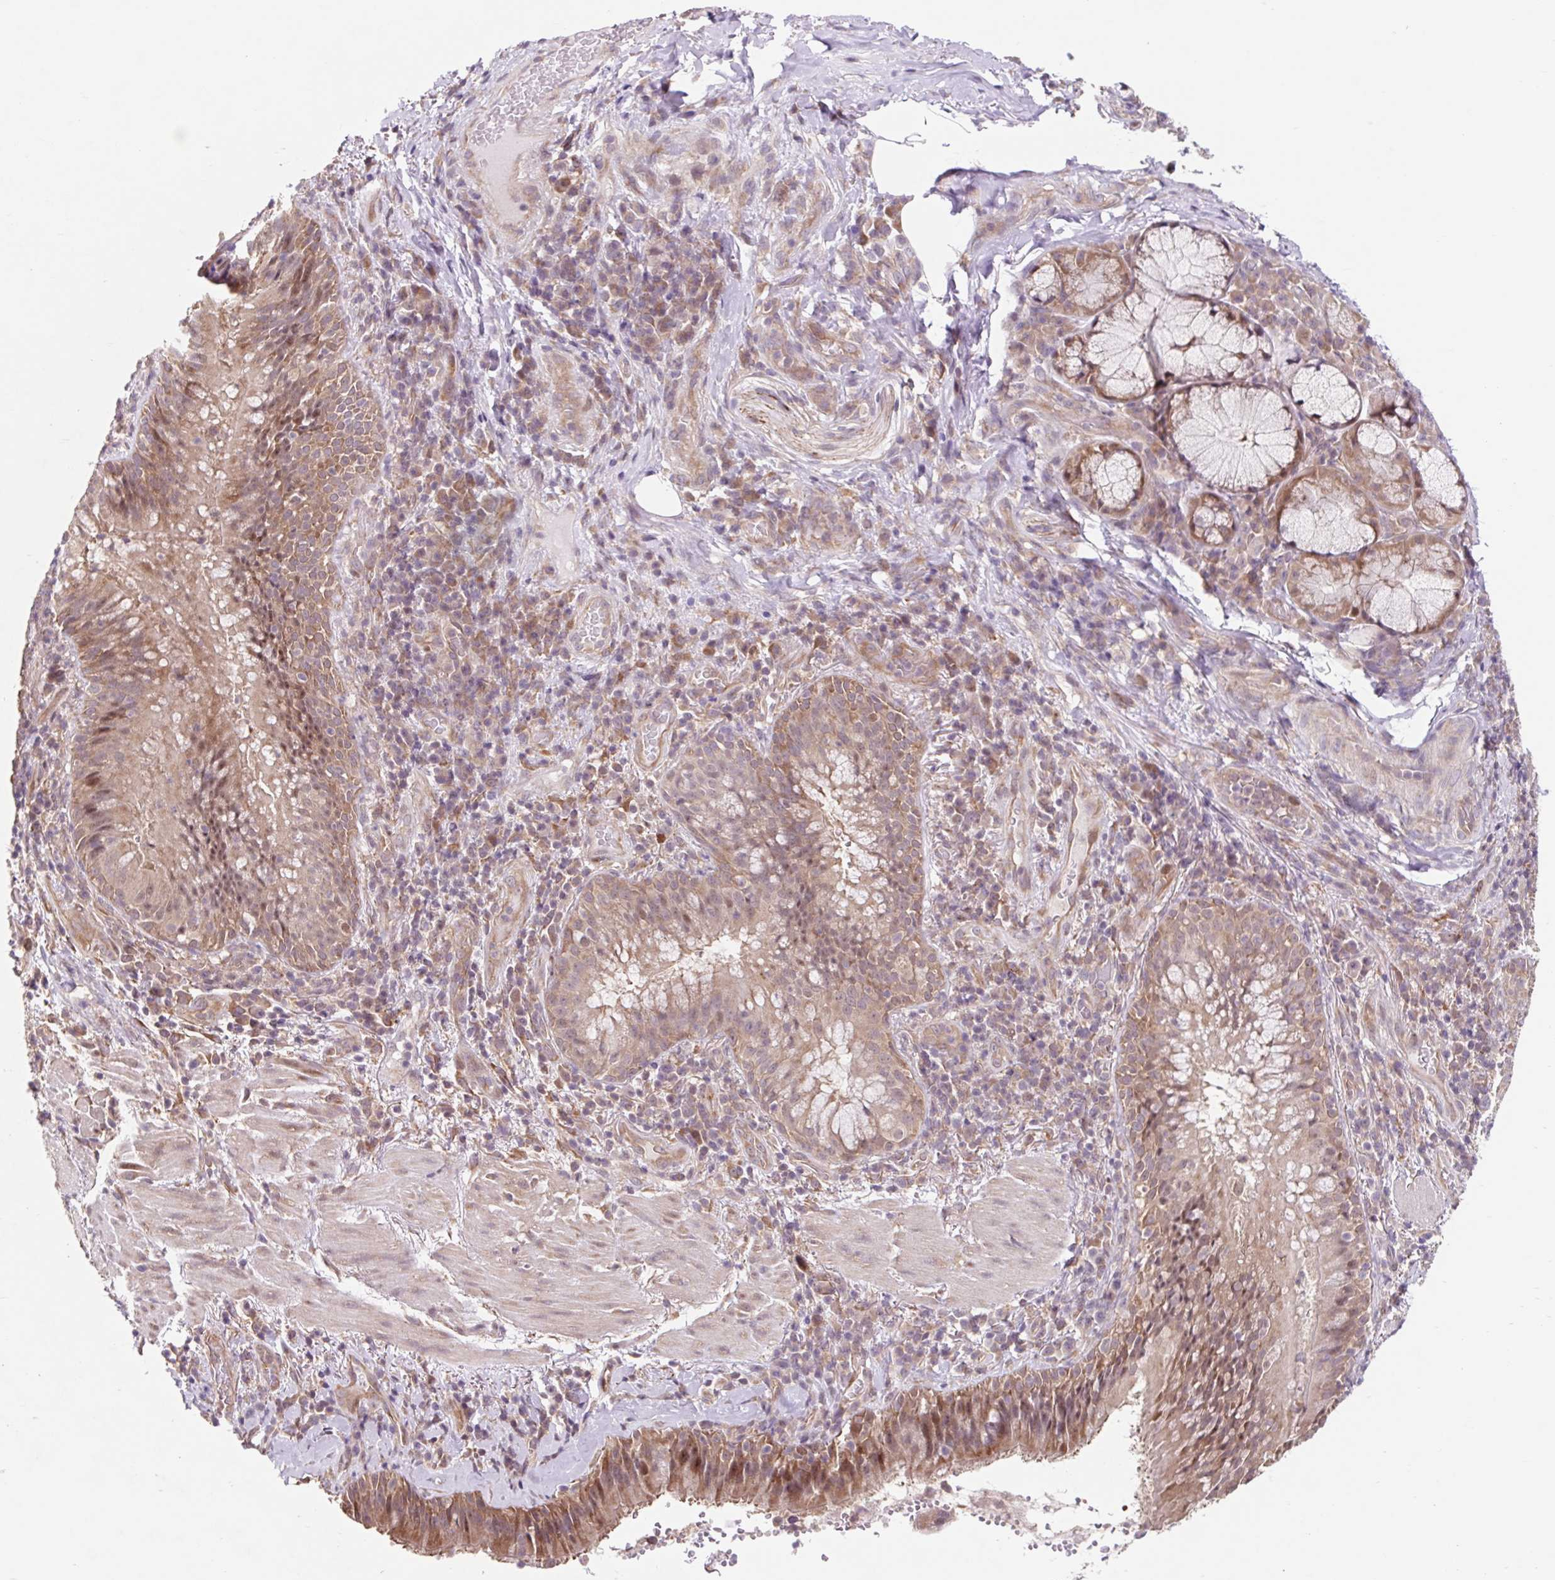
{"staining": {"intensity": "moderate", "quantity": ">75%", "location": "cytoplasmic/membranous"}, "tissue": "bronchus", "cell_type": "Respiratory epithelial cells", "image_type": "normal", "snomed": [{"axis": "morphology", "description": "Normal tissue, NOS"}, {"axis": "topography", "description": "Lymph node"}, {"axis": "topography", "description": "Bronchus"}], "caption": "IHC staining of unremarkable bronchus, which exhibits medium levels of moderate cytoplasmic/membranous staining in approximately >75% of respiratory epithelial cells indicating moderate cytoplasmic/membranous protein expression. The staining was performed using DAB (brown) for protein detection and nuclei were counterstained in hematoxylin (blue).", "gene": "HFE", "patient": {"sex": "male", "age": 56}}